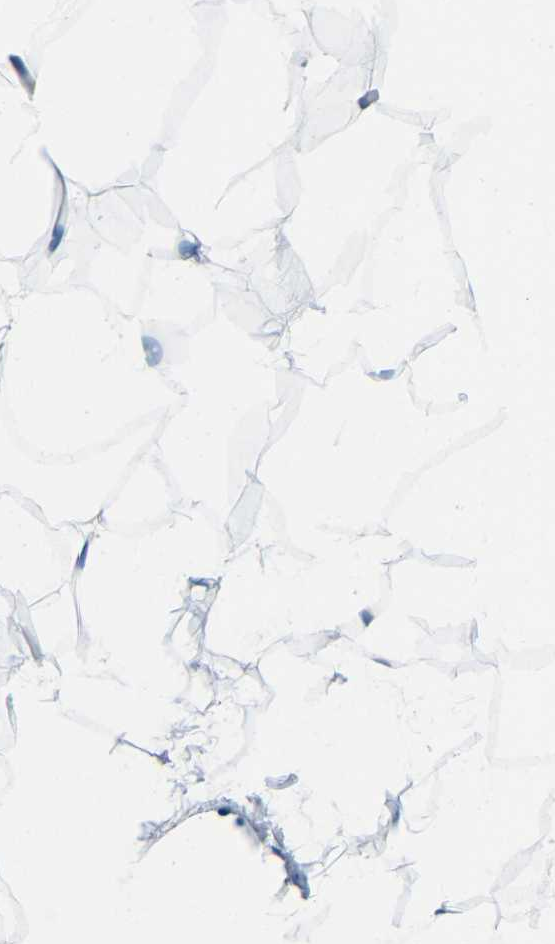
{"staining": {"intensity": "negative", "quantity": "none", "location": "none"}, "tissue": "adipose tissue", "cell_type": "Adipocytes", "image_type": "normal", "snomed": [{"axis": "morphology", "description": "Normal tissue, NOS"}, {"axis": "topography", "description": "Breast"}, {"axis": "topography", "description": "Adipose tissue"}], "caption": "High power microscopy micrograph of an immunohistochemistry (IHC) photomicrograph of normal adipose tissue, revealing no significant expression in adipocytes. The staining was performed using DAB (3,3'-diaminobenzidine) to visualize the protein expression in brown, while the nuclei were stained in blue with hematoxylin (Magnification: 20x).", "gene": "USO1", "patient": {"sex": "female", "age": 25}}